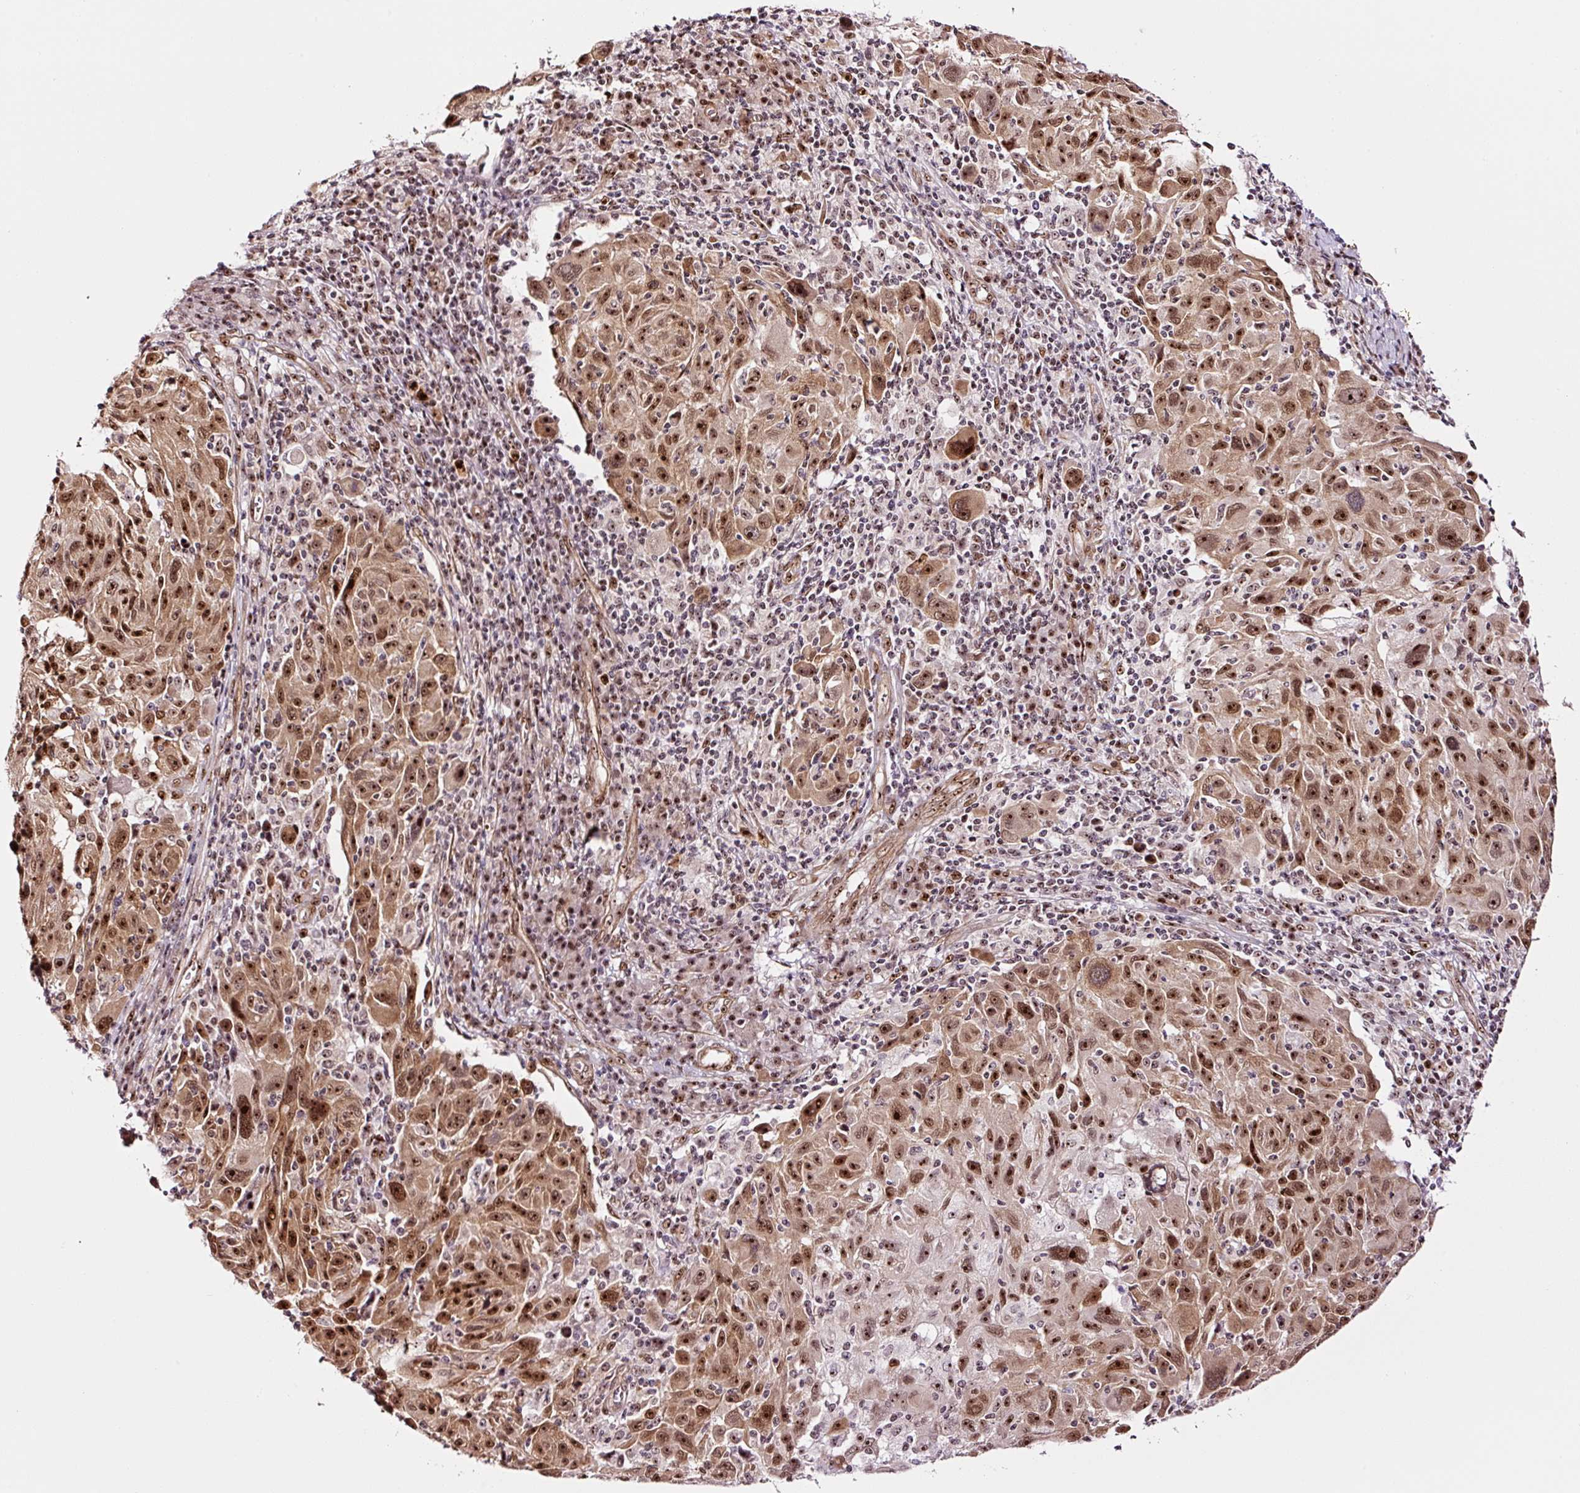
{"staining": {"intensity": "strong", "quantity": ">75%", "location": "cytoplasmic/membranous,nuclear"}, "tissue": "melanoma", "cell_type": "Tumor cells", "image_type": "cancer", "snomed": [{"axis": "morphology", "description": "Malignant melanoma, NOS"}, {"axis": "topography", "description": "Skin"}], "caption": "Human melanoma stained with a protein marker displays strong staining in tumor cells.", "gene": "GNL3", "patient": {"sex": "male", "age": 53}}